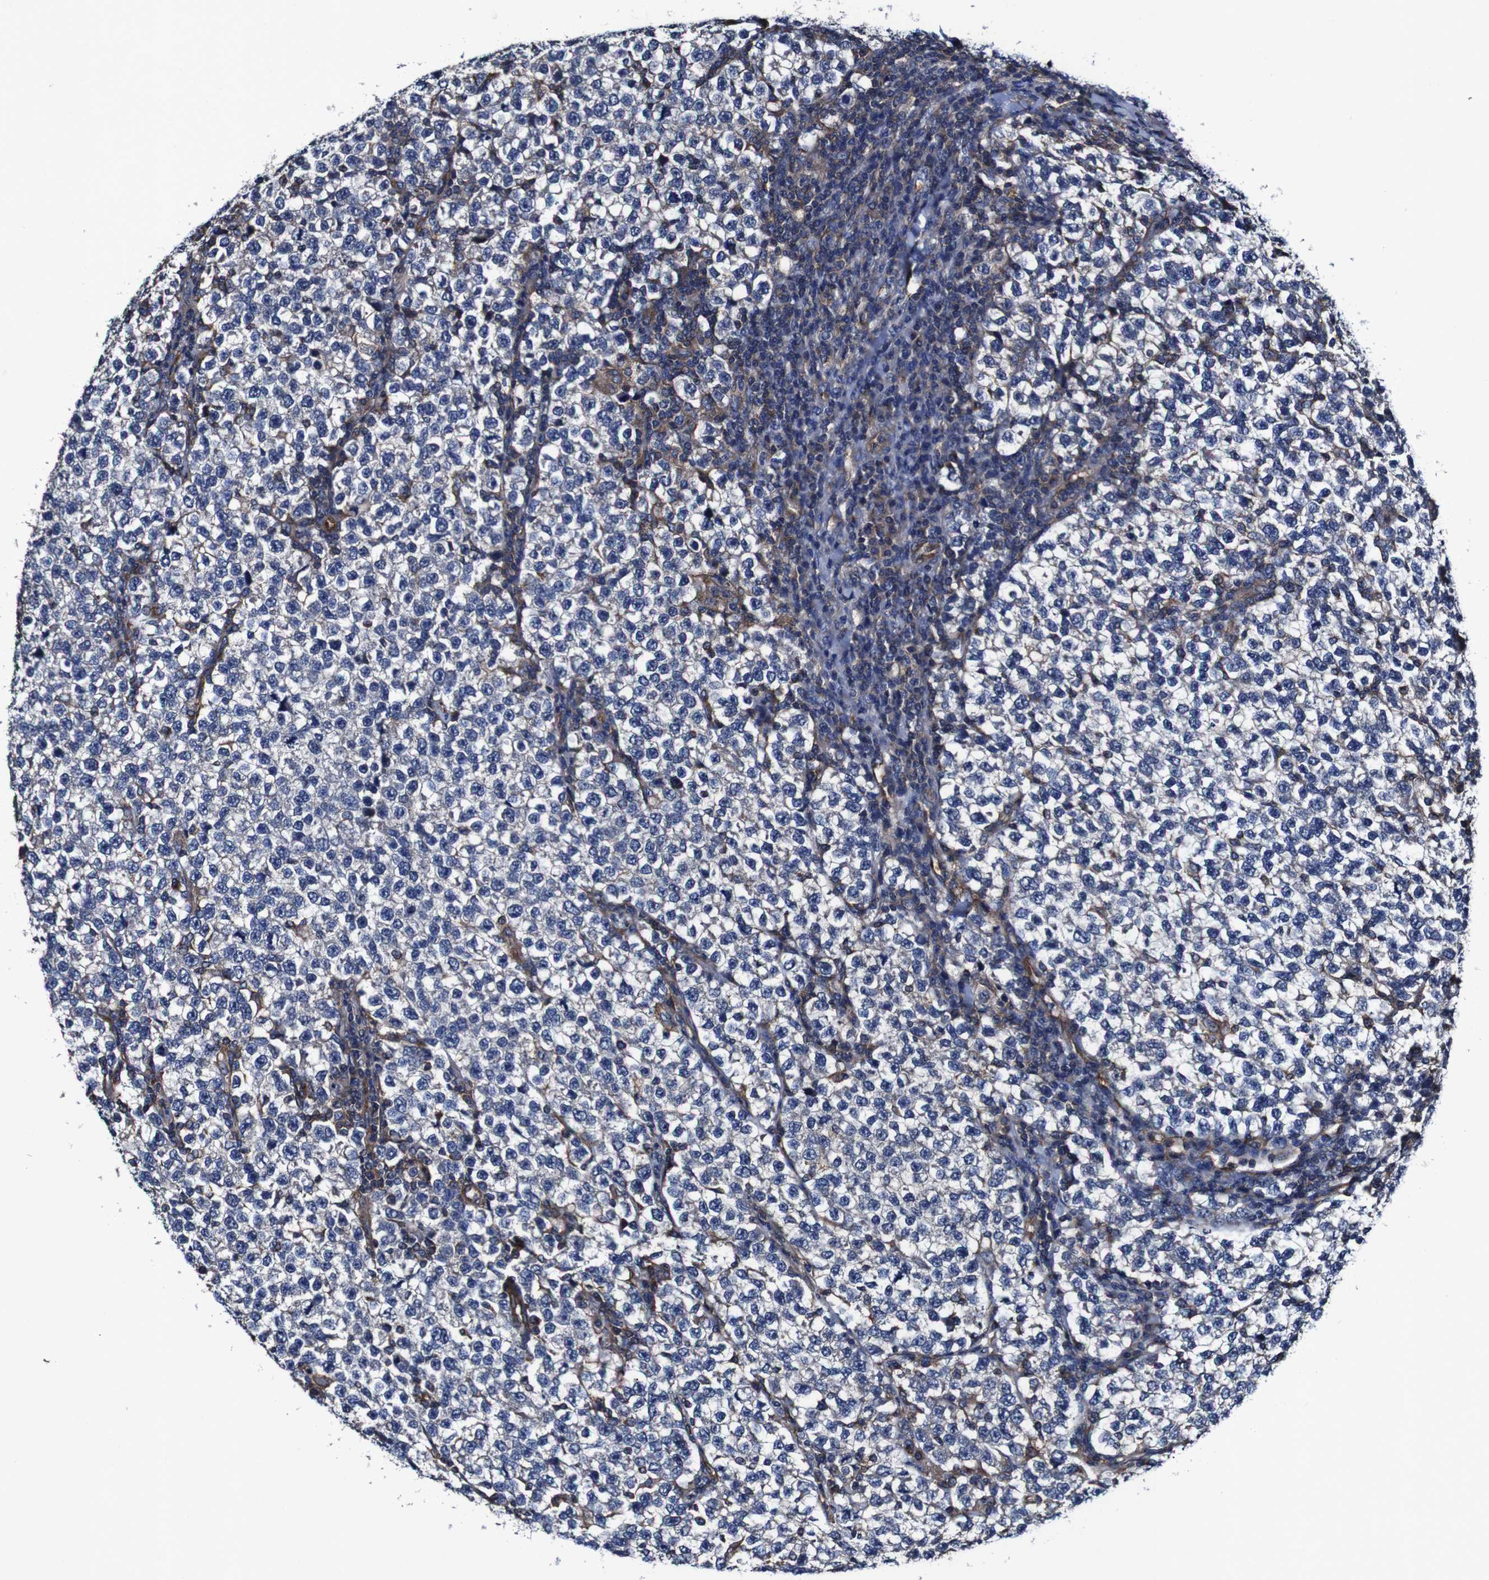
{"staining": {"intensity": "negative", "quantity": "none", "location": "none"}, "tissue": "testis cancer", "cell_type": "Tumor cells", "image_type": "cancer", "snomed": [{"axis": "morphology", "description": "Normal tissue, NOS"}, {"axis": "morphology", "description": "Seminoma, NOS"}, {"axis": "topography", "description": "Testis"}], "caption": "High magnification brightfield microscopy of seminoma (testis) stained with DAB (brown) and counterstained with hematoxylin (blue): tumor cells show no significant staining. (DAB immunohistochemistry (IHC), high magnification).", "gene": "CSF1R", "patient": {"sex": "male", "age": 43}}